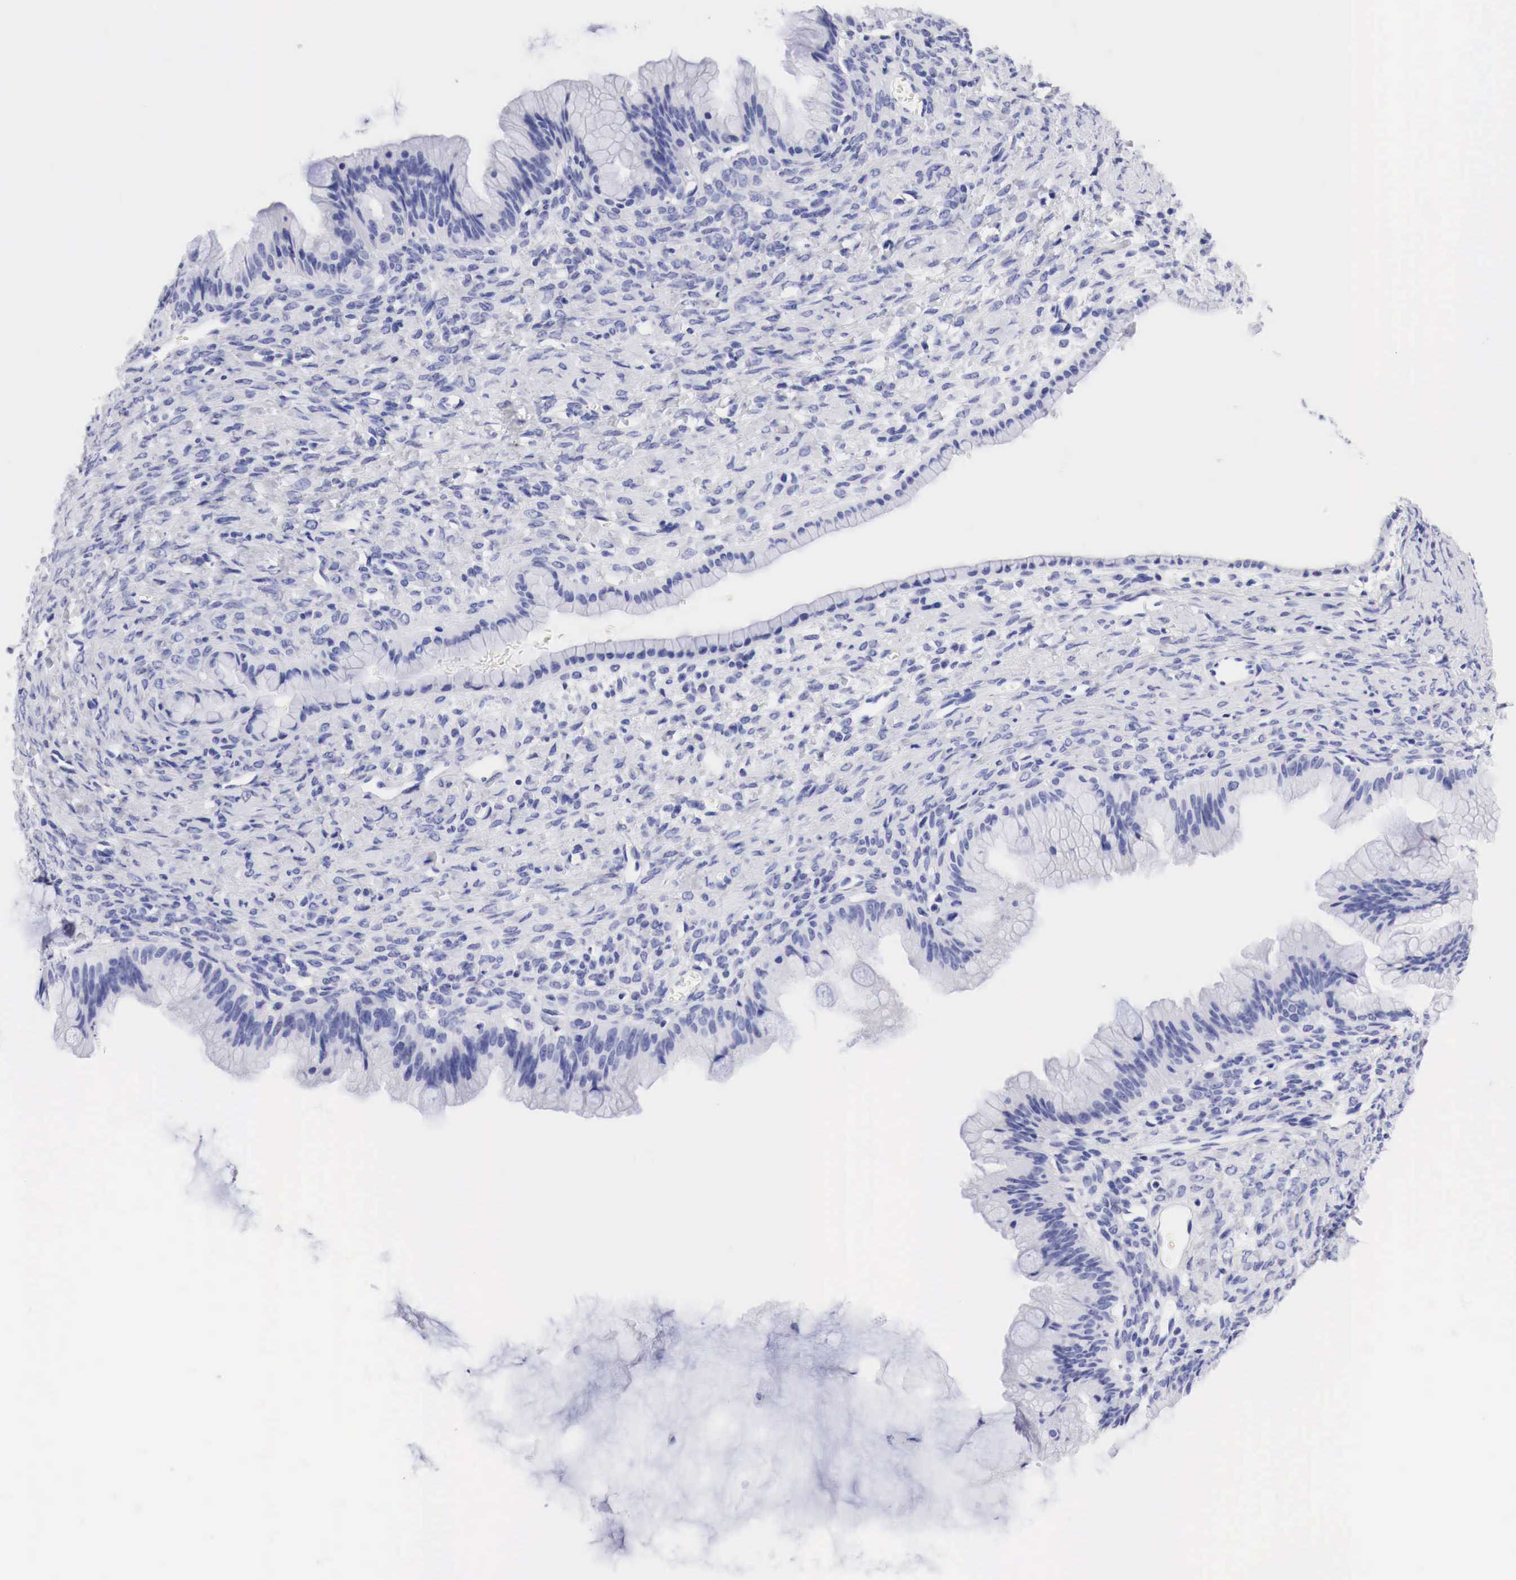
{"staining": {"intensity": "negative", "quantity": "none", "location": "none"}, "tissue": "ovarian cancer", "cell_type": "Tumor cells", "image_type": "cancer", "snomed": [{"axis": "morphology", "description": "Cystadenocarcinoma, mucinous, NOS"}, {"axis": "topography", "description": "Ovary"}], "caption": "This is a photomicrograph of IHC staining of ovarian mucinous cystadenocarcinoma, which shows no staining in tumor cells.", "gene": "TYR", "patient": {"sex": "female", "age": 25}}